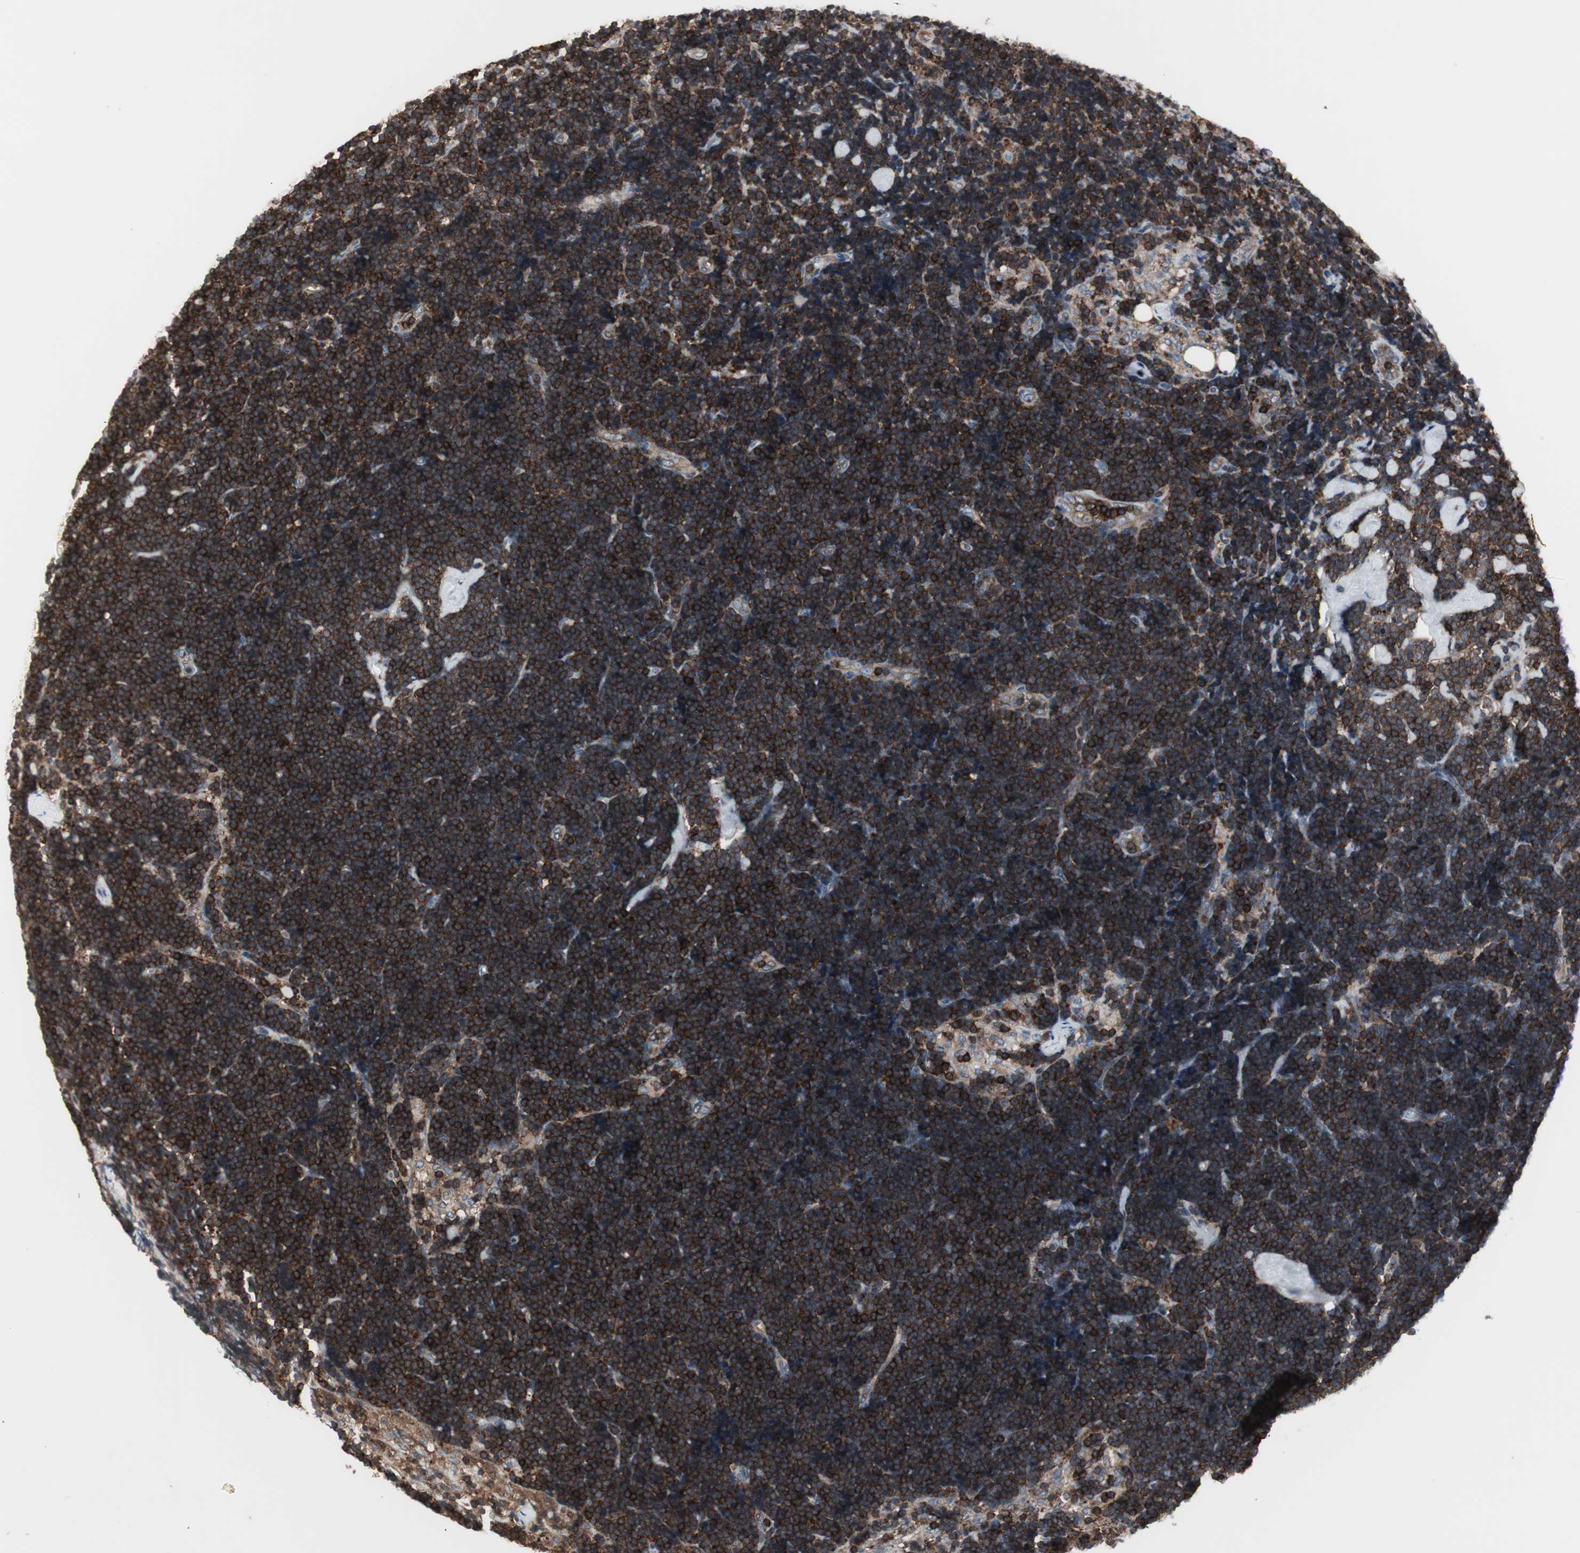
{"staining": {"intensity": "strong", "quantity": "25%-75%", "location": "cytoplasmic/membranous"}, "tissue": "lymph node", "cell_type": "Germinal center cells", "image_type": "normal", "snomed": [{"axis": "morphology", "description": "Normal tissue, NOS"}, {"axis": "topography", "description": "Lymph node"}], "caption": "Human lymph node stained with a brown dye displays strong cytoplasmic/membranous positive expression in approximately 25%-75% of germinal center cells.", "gene": "ARHGEF1", "patient": {"sex": "male", "age": 63}}